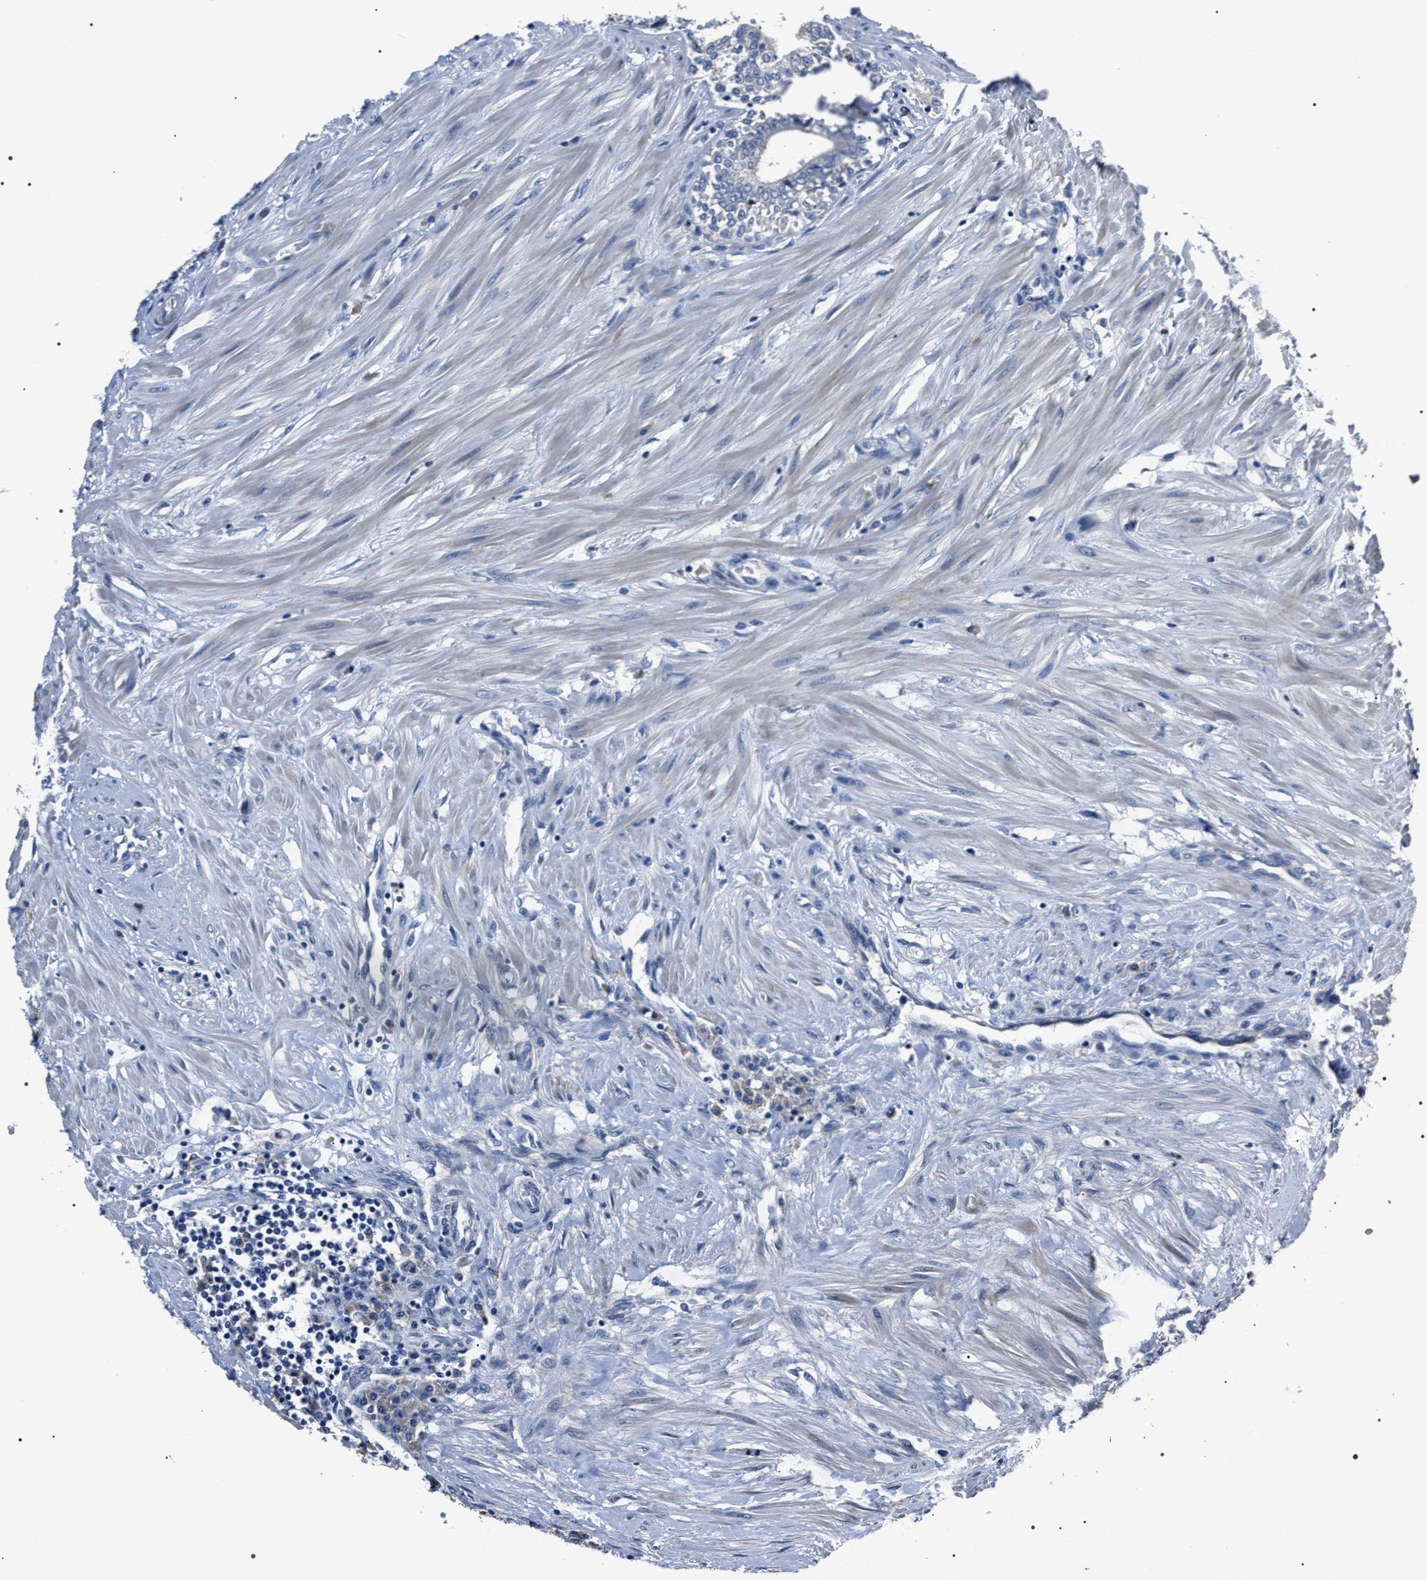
{"staining": {"intensity": "negative", "quantity": "none", "location": "none"}, "tissue": "seminal vesicle", "cell_type": "Glandular cells", "image_type": "normal", "snomed": [{"axis": "morphology", "description": "Normal tissue, NOS"}, {"axis": "morphology", "description": "Adenocarcinoma, High grade"}, {"axis": "topography", "description": "Prostate"}, {"axis": "topography", "description": "Seminal veicle"}], "caption": "Immunohistochemistry (IHC) of unremarkable seminal vesicle reveals no staining in glandular cells. (Brightfield microscopy of DAB (3,3'-diaminobenzidine) immunohistochemistry (IHC) at high magnification).", "gene": "TRIM54", "patient": {"sex": "male", "age": 55}}